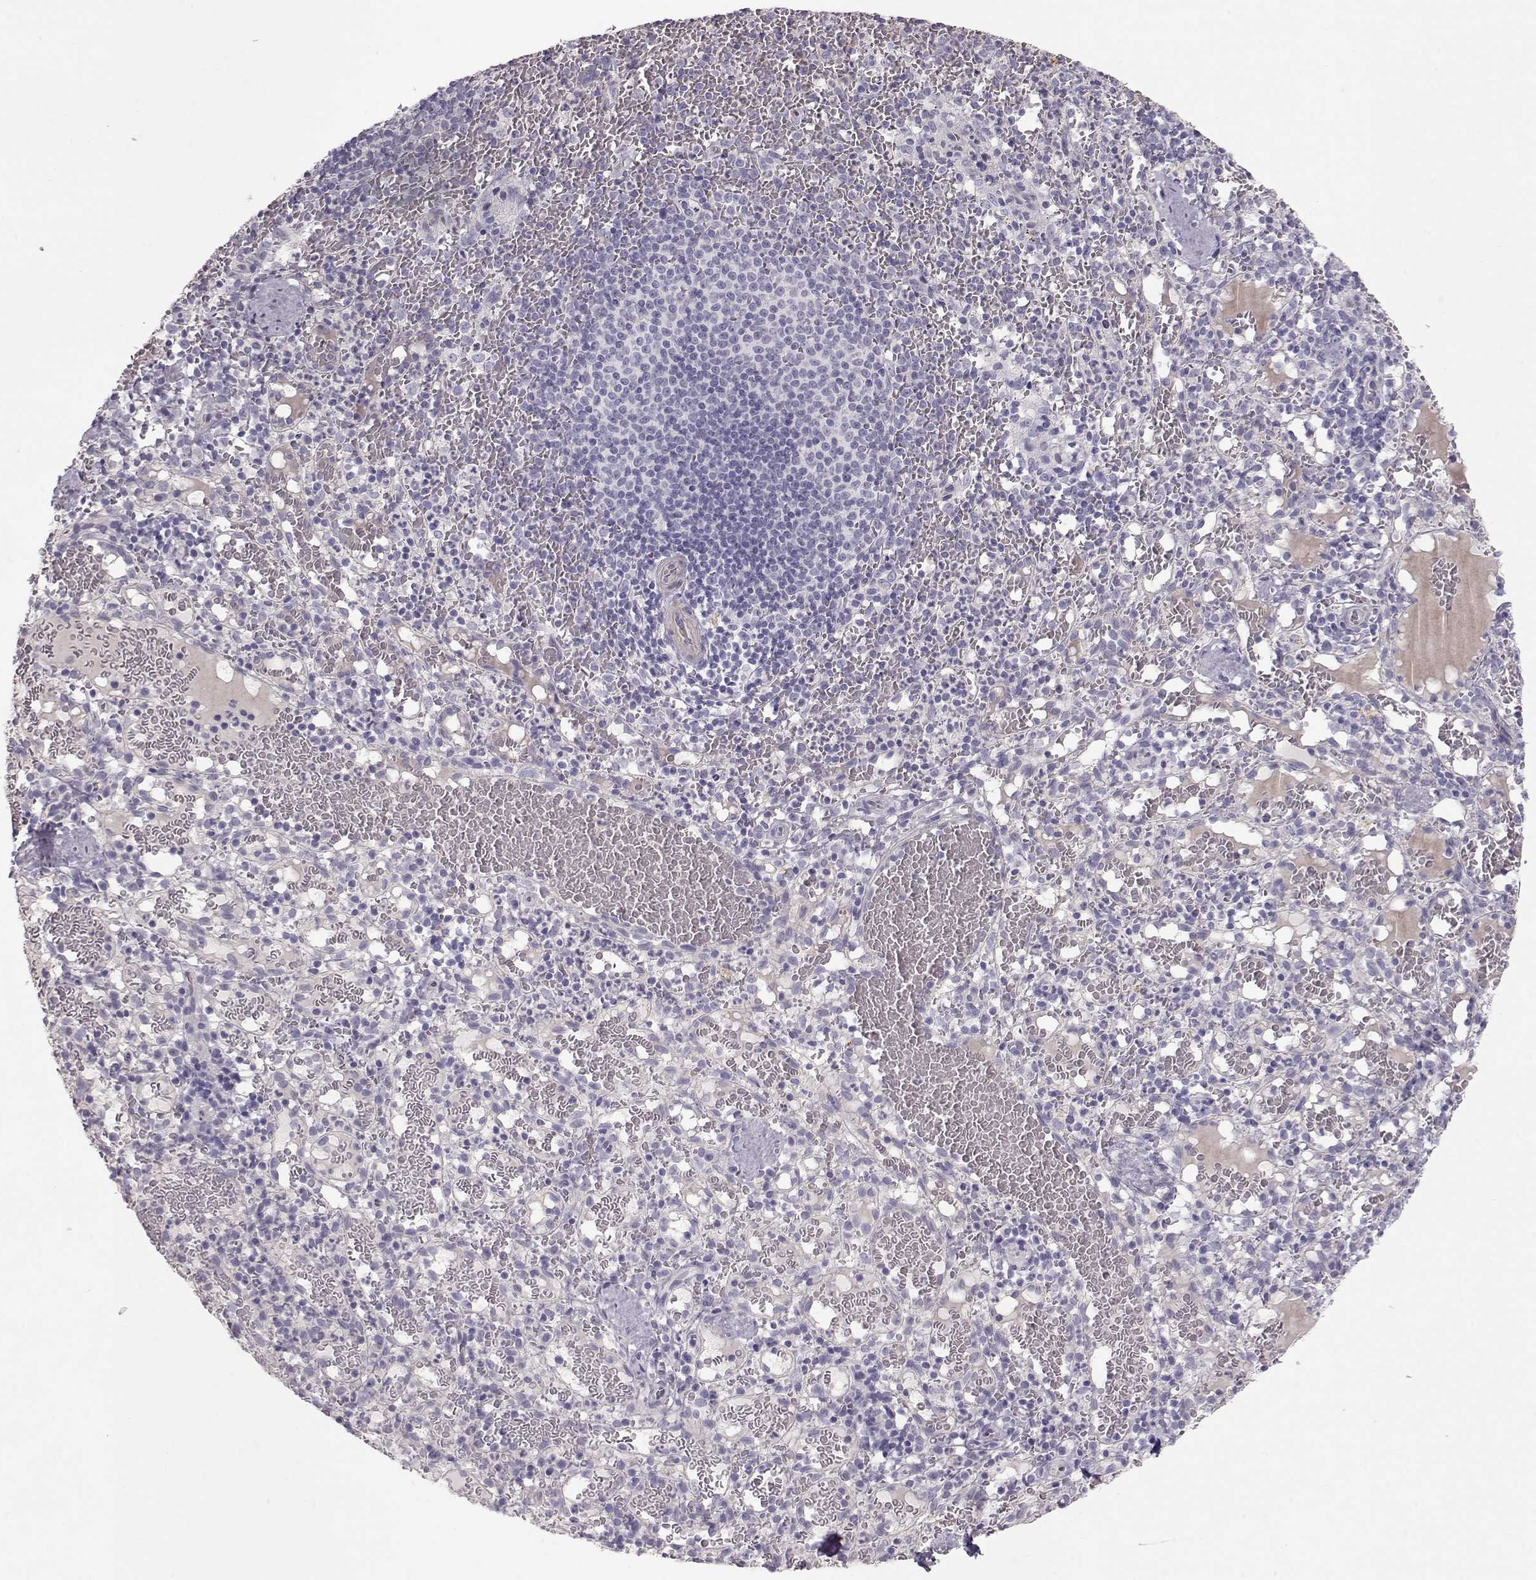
{"staining": {"intensity": "negative", "quantity": "none", "location": "none"}, "tissue": "spleen", "cell_type": "Cells in red pulp", "image_type": "normal", "snomed": [{"axis": "morphology", "description": "Normal tissue, NOS"}, {"axis": "topography", "description": "Spleen"}], "caption": "Immunohistochemistry (IHC) micrograph of unremarkable human spleen stained for a protein (brown), which exhibits no positivity in cells in red pulp.", "gene": "SLC18A1", "patient": {"sex": "male", "age": 11}}